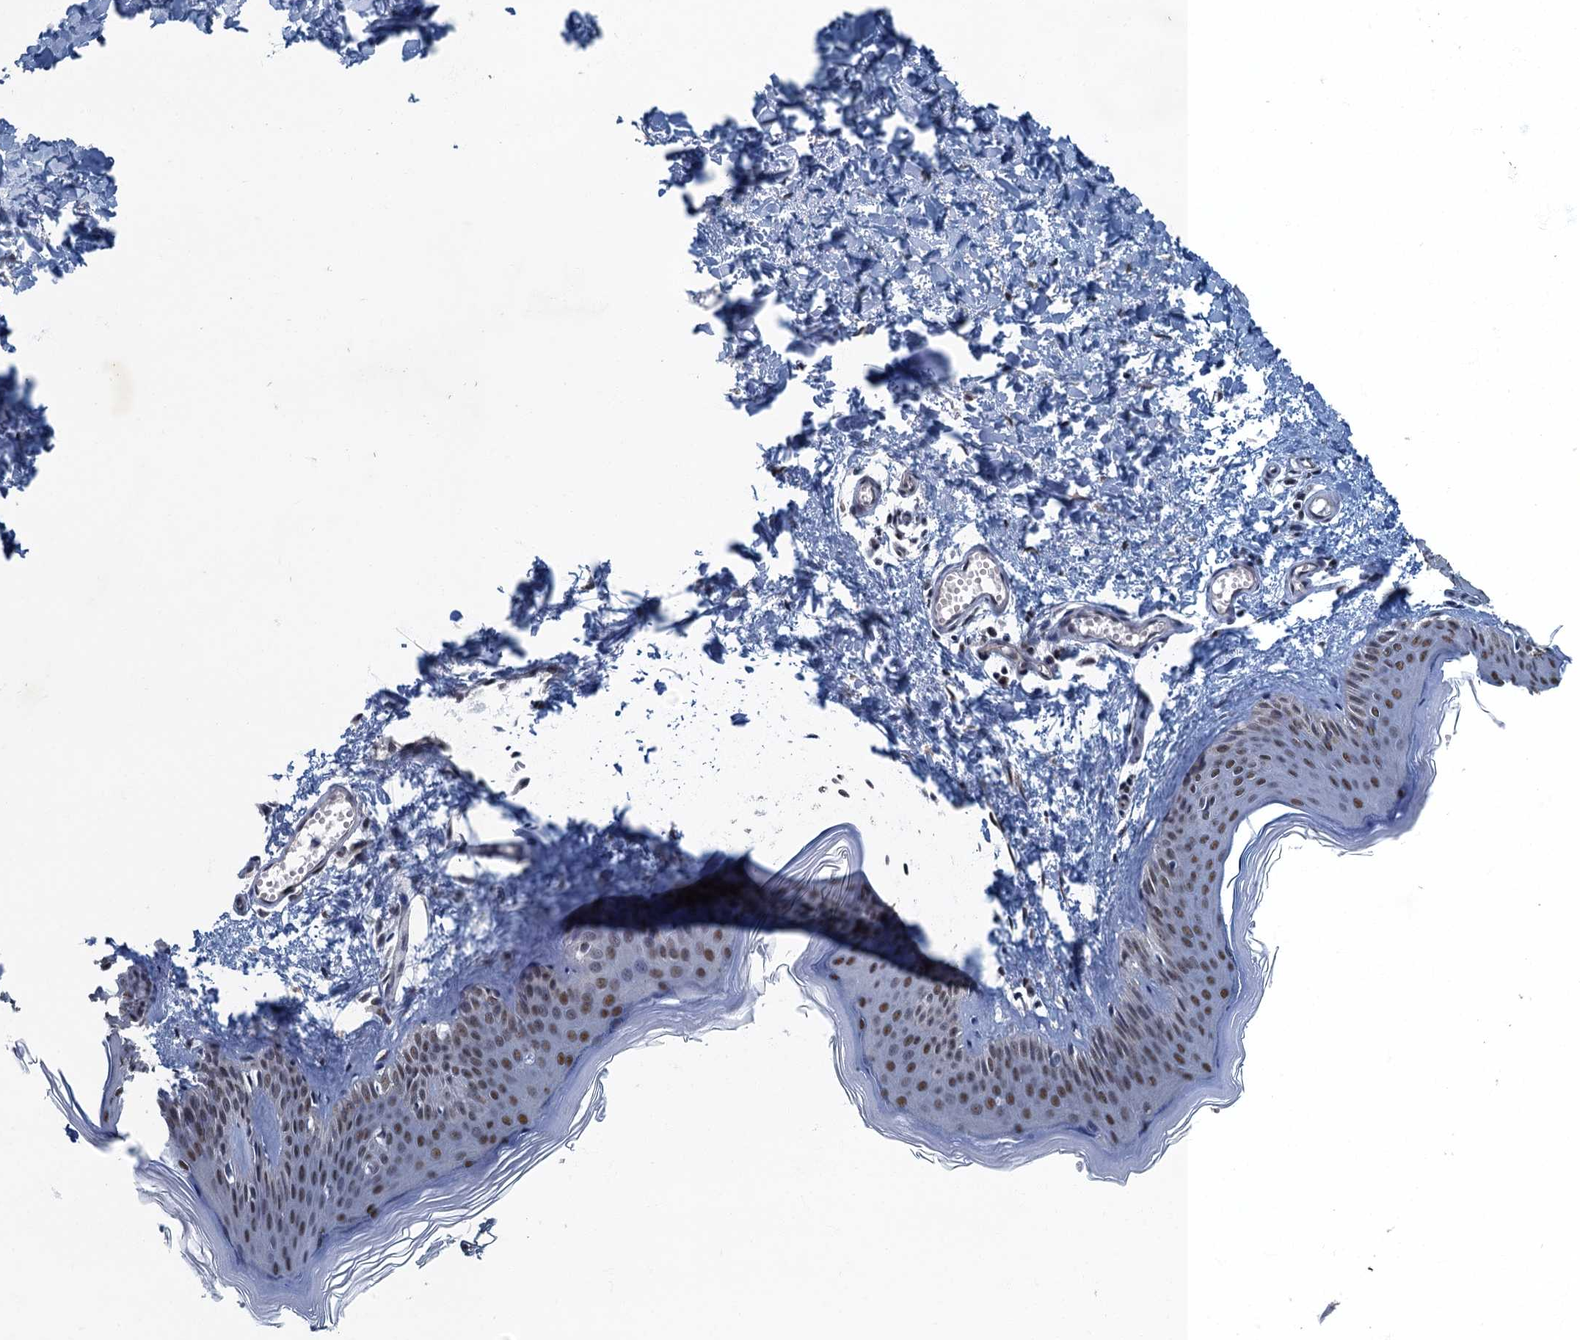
{"staining": {"intensity": "negative", "quantity": "none", "location": "none"}, "tissue": "skin", "cell_type": "Fibroblasts", "image_type": "normal", "snomed": [{"axis": "morphology", "description": "Normal tissue, NOS"}, {"axis": "topography", "description": "Skin"}], "caption": "Micrograph shows no significant protein expression in fibroblasts of unremarkable skin. (DAB IHC, high magnification).", "gene": "GADL1", "patient": {"sex": "female", "age": 27}}